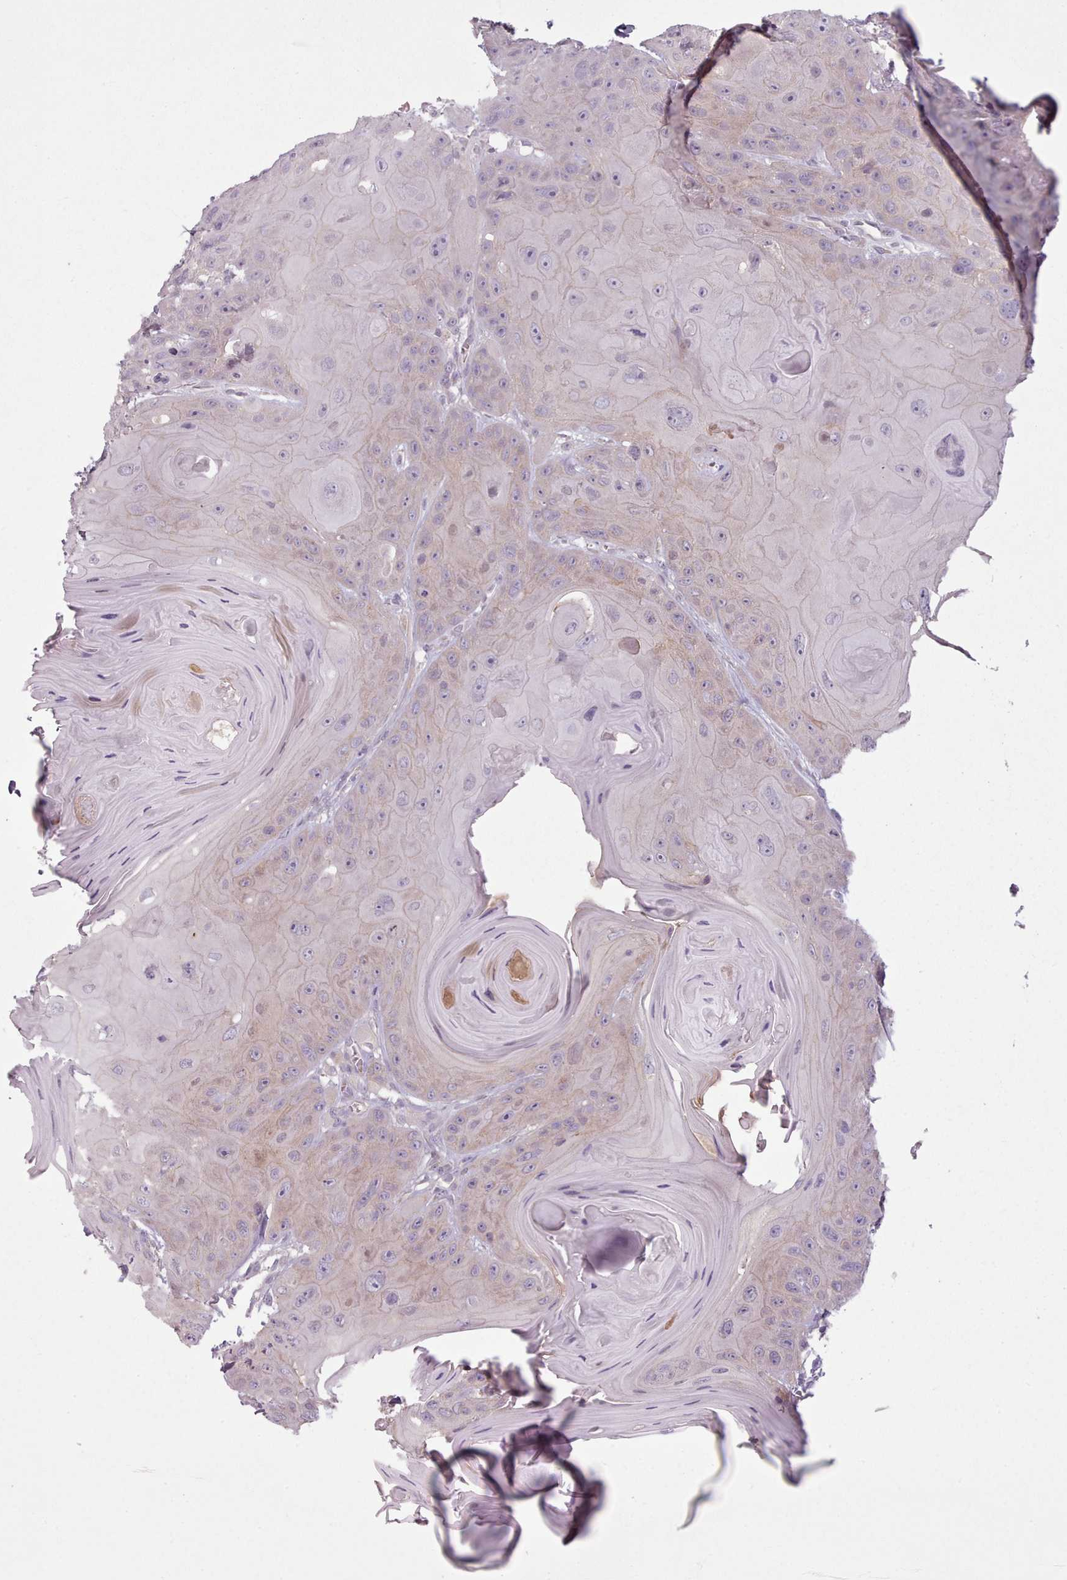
{"staining": {"intensity": "weak", "quantity": "25%-75%", "location": "cytoplasmic/membranous"}, "tissue": "head and neck cancer", "cell_type": "Tumor cells", "image_type": "cancer", "snomed": [{"axis": "morphology", "description": "Squamous cell carcinoma, NOS"}, {"axis": "topography", "description": "Head-Neck"}], "caption": "Immunohistochemistry staining of head and neck squamous cell carcinoma, which displays low levels of weak cytoplasmic/membranous positivity in about 25%-75% of tumor cells indicating weak cytoplasmic/membranous protein expression. The staining was performed using DAB (brown) for protein detection and nuclei were counterstained in hematoxylin (blue).", "gene": "LAPTM5", "patient": {"sex": "female", "age": 59}}